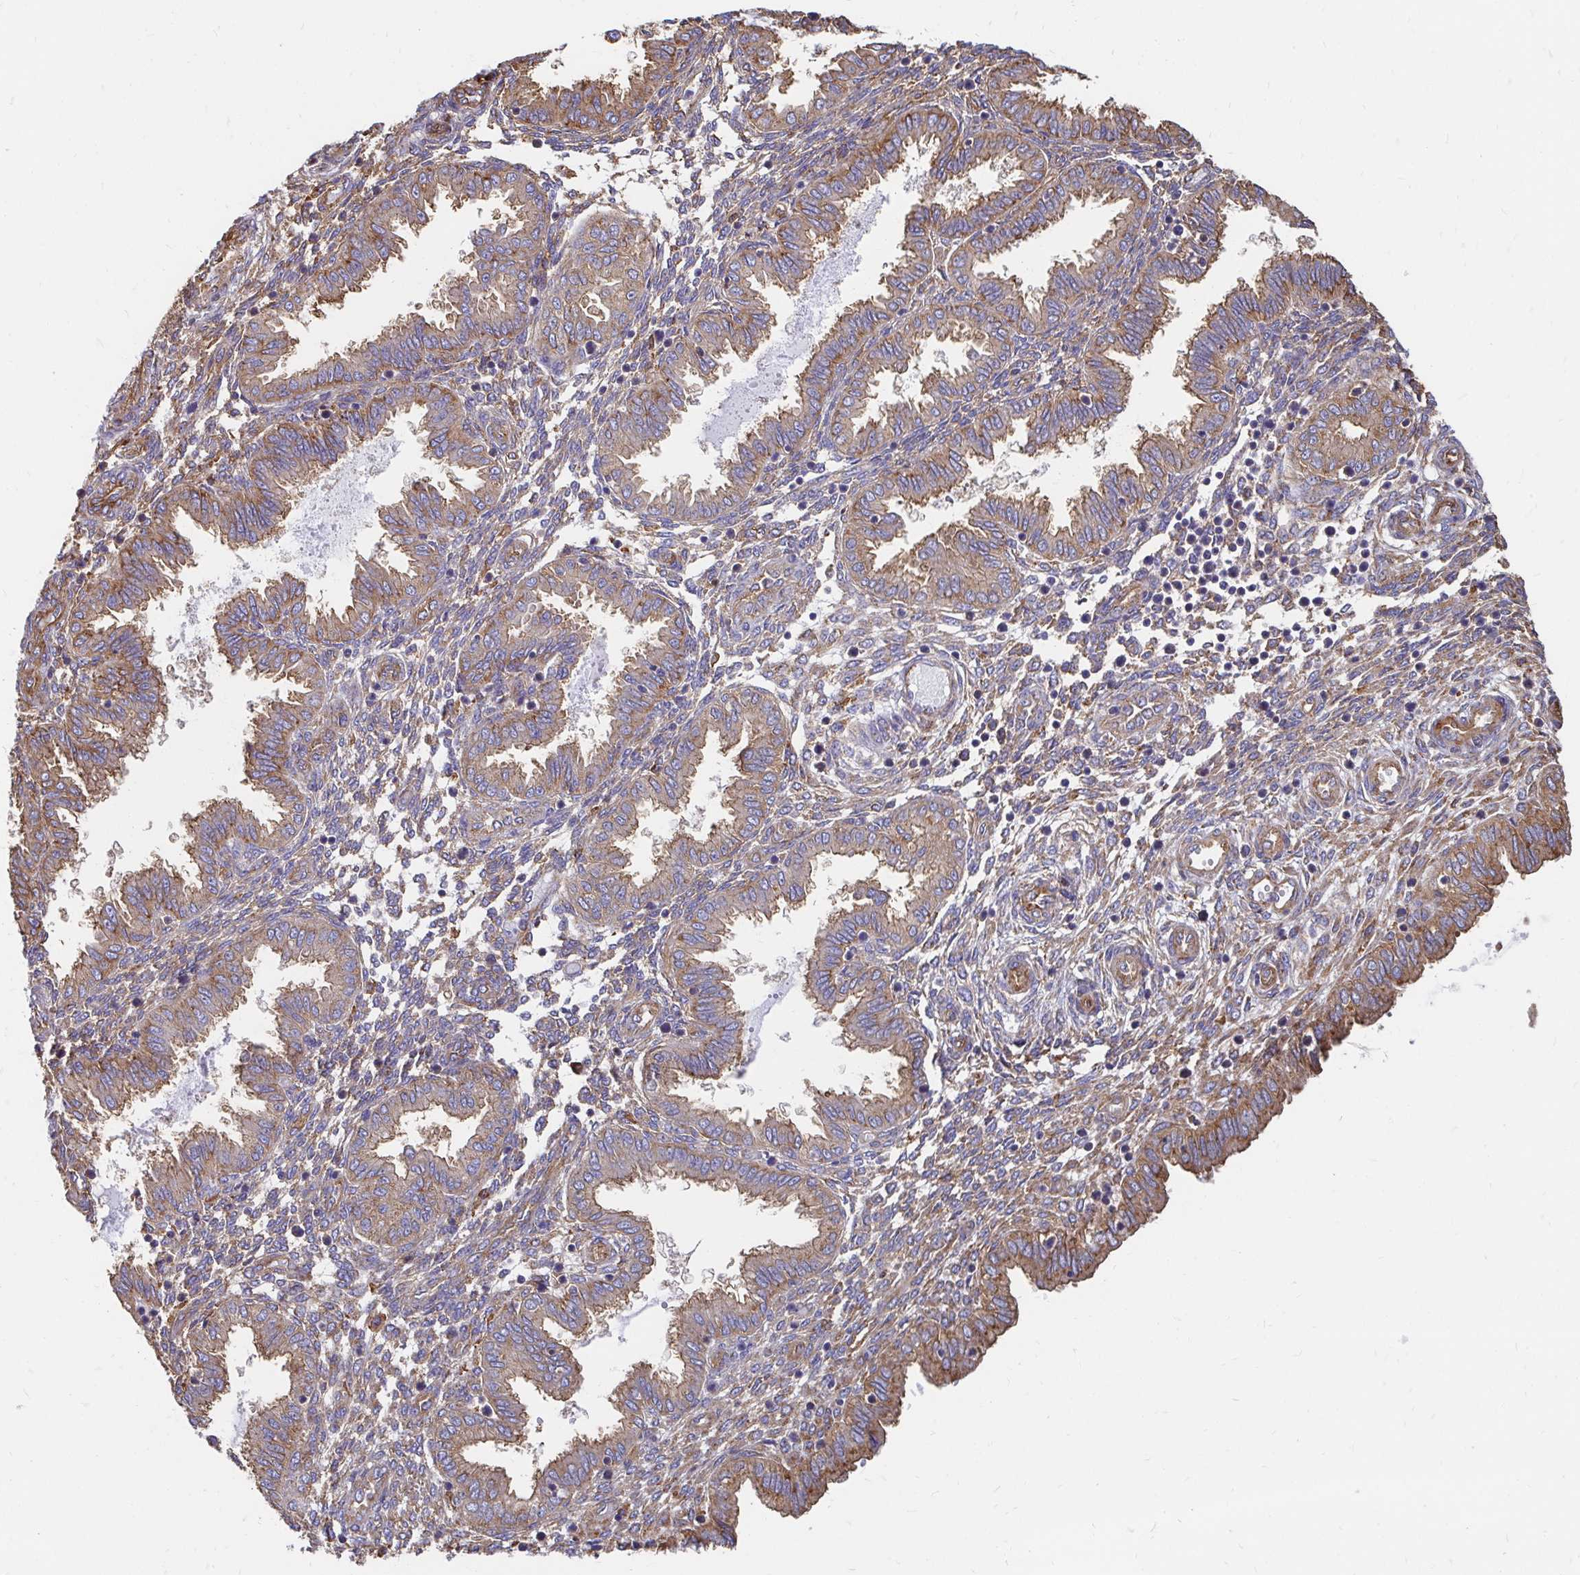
{"staining": {"intensity": "moderate", "quantity": "<25%", "location": "cytoplasmic/membranous"}, "tissue": "endometrium", "cell_type": "Cells in endometrial stroma", "image_type": "normal", "snomed": [{"axis": "morphology", "description": "Normal tissue, NOS"}, {"axis": "topography", "description": "Endometrium"}], "caption": "The image shows immunohistochemical staining of unremarkable endometrium. There is moderate cytoplasmic/membranous expression is identified in about <25% of cells in endometrial stroma. The protein is shown in brown color, while the nuclei are stained blue.", "gene": "CLTC", "patient": {"sex": "female", "age": 33}}